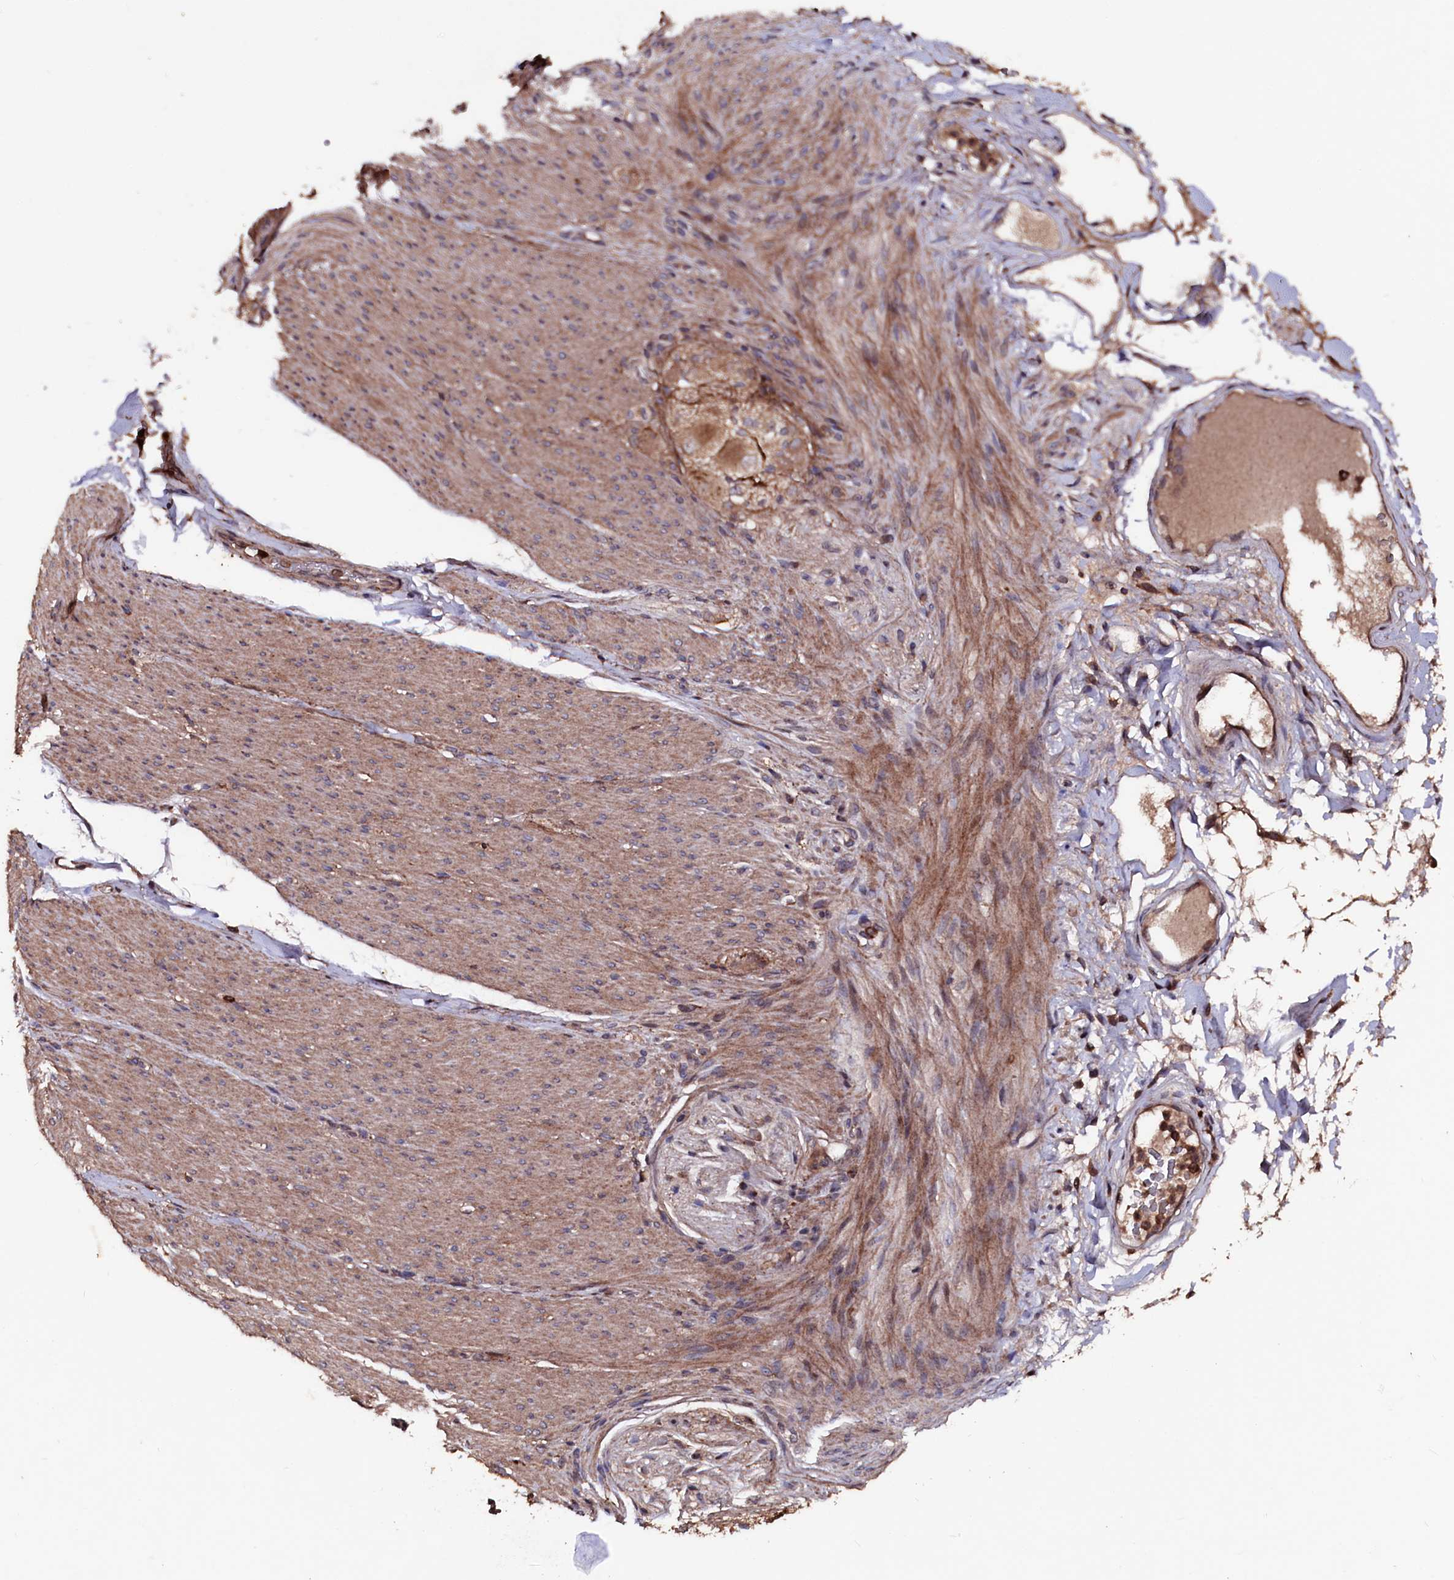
{"staining": {"intensity": "moderate", "quantity": ">75%", "location": "cytoplasmic/membranous"}, "tissue": "adipose tissue", "cell_type": "Adipocytes", "image_type": "normal", "snomed": [{"axis": "morphology", "description": "Normal tissue, NOS"}, {"axis": "topography", "description": "Colon"}, {"axis": "topography", "description": "Peripheral nerve tissue"}], "caption": "The immunohistochemical stain shows moderate cytoplasmic/membranous staining in adipocytes of normal adipose tissue.", "gene": "MYO1H", "patient": {"sex": "female", "age": 61}}